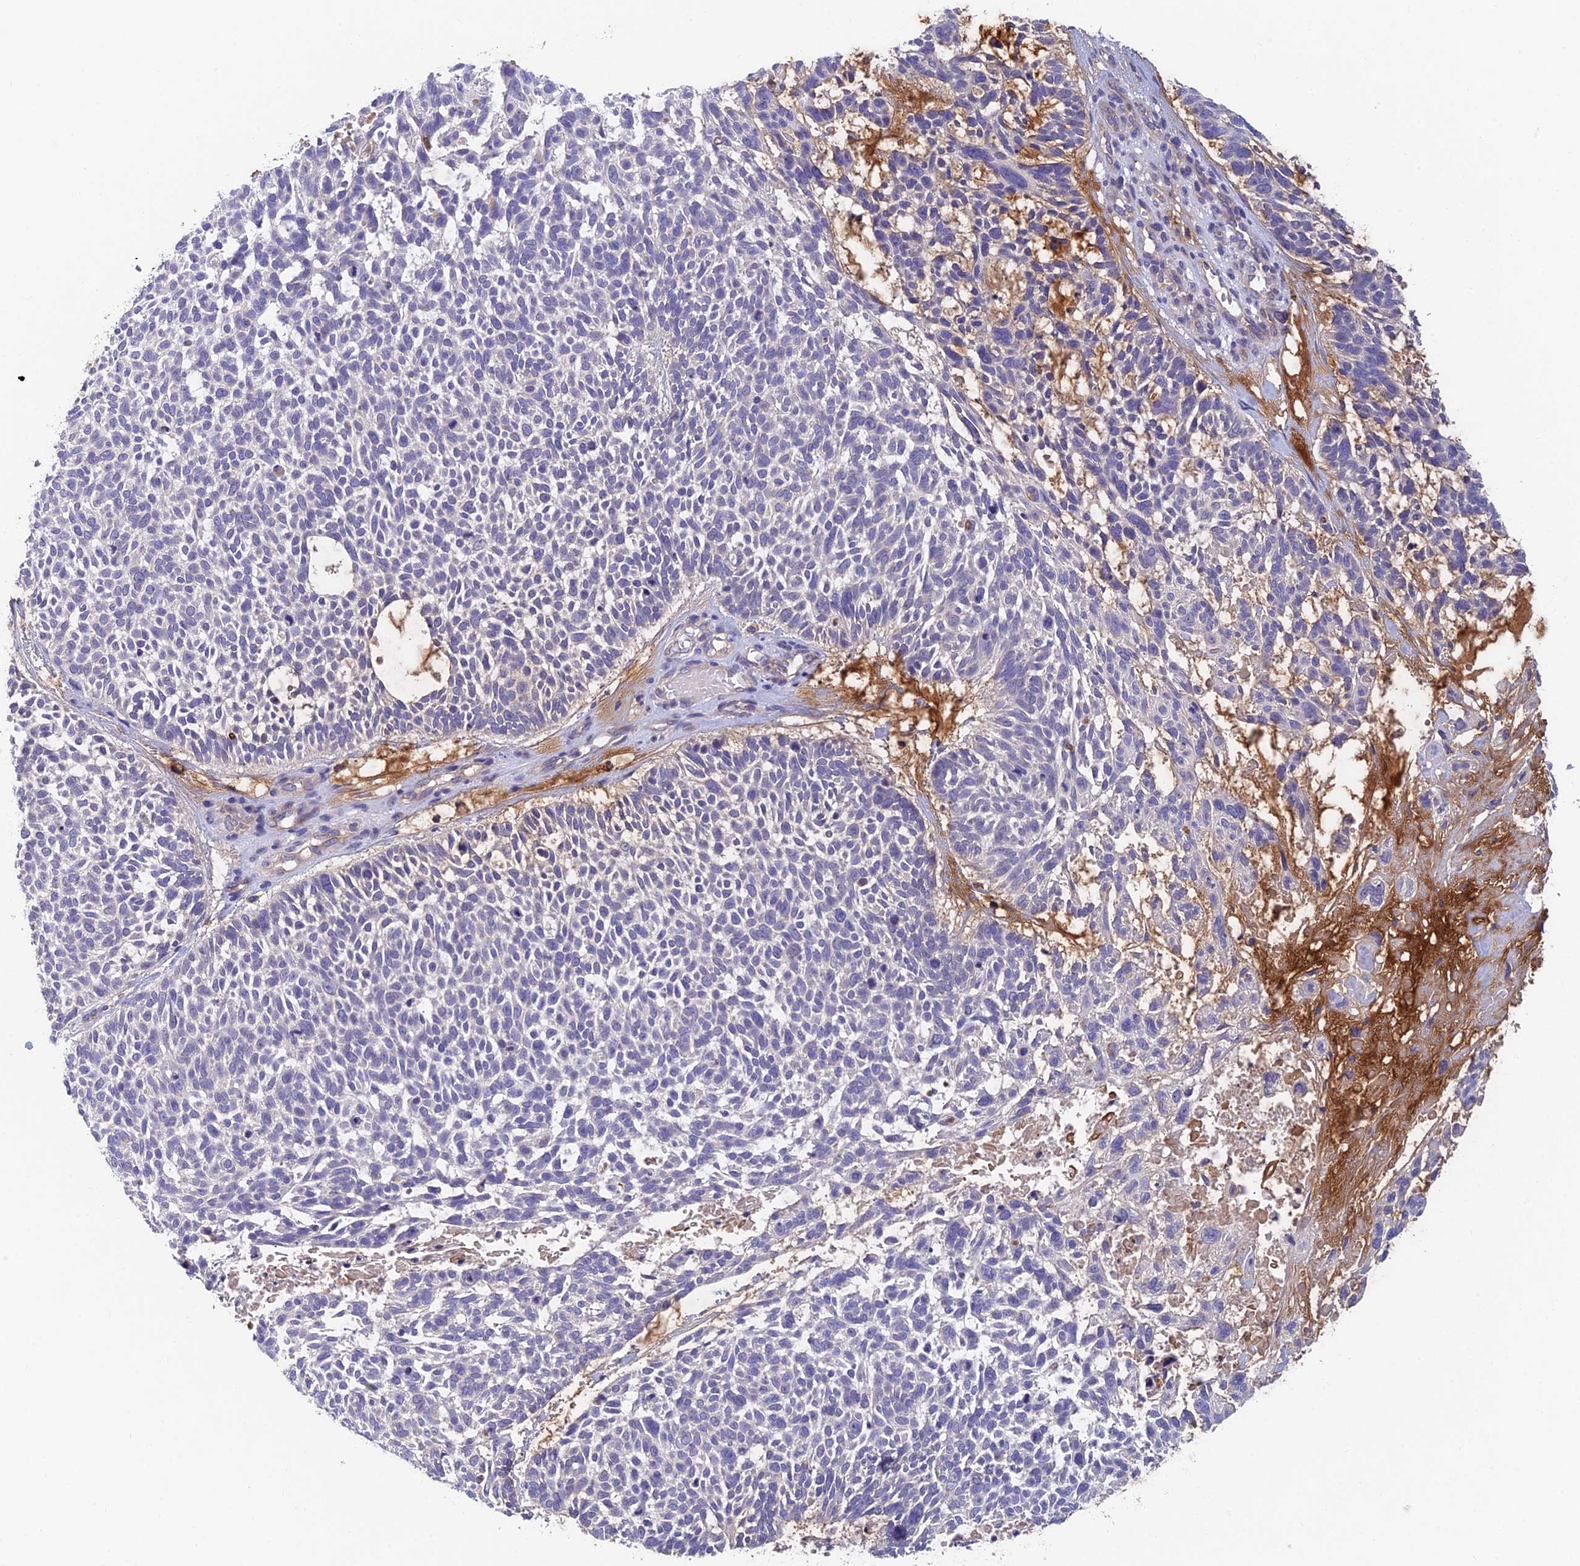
{"staining": {"intensity": "negative", "quantity": "none", "location": "none"}, "tissue": "skin cancer", "cell_type": "Tumor cells", "image_type": "cancer", "snomed": [{"axis": "morphology", "description": "Basal cell carcinoma"}, {"axis": "topography", "description": "Skin"}], "caption": "A photomicrograph of human skin cancer is negative for staining in tumor cells.", "gene": "ADAMTS13", "patient": {"sex": "male", "age": 88}}